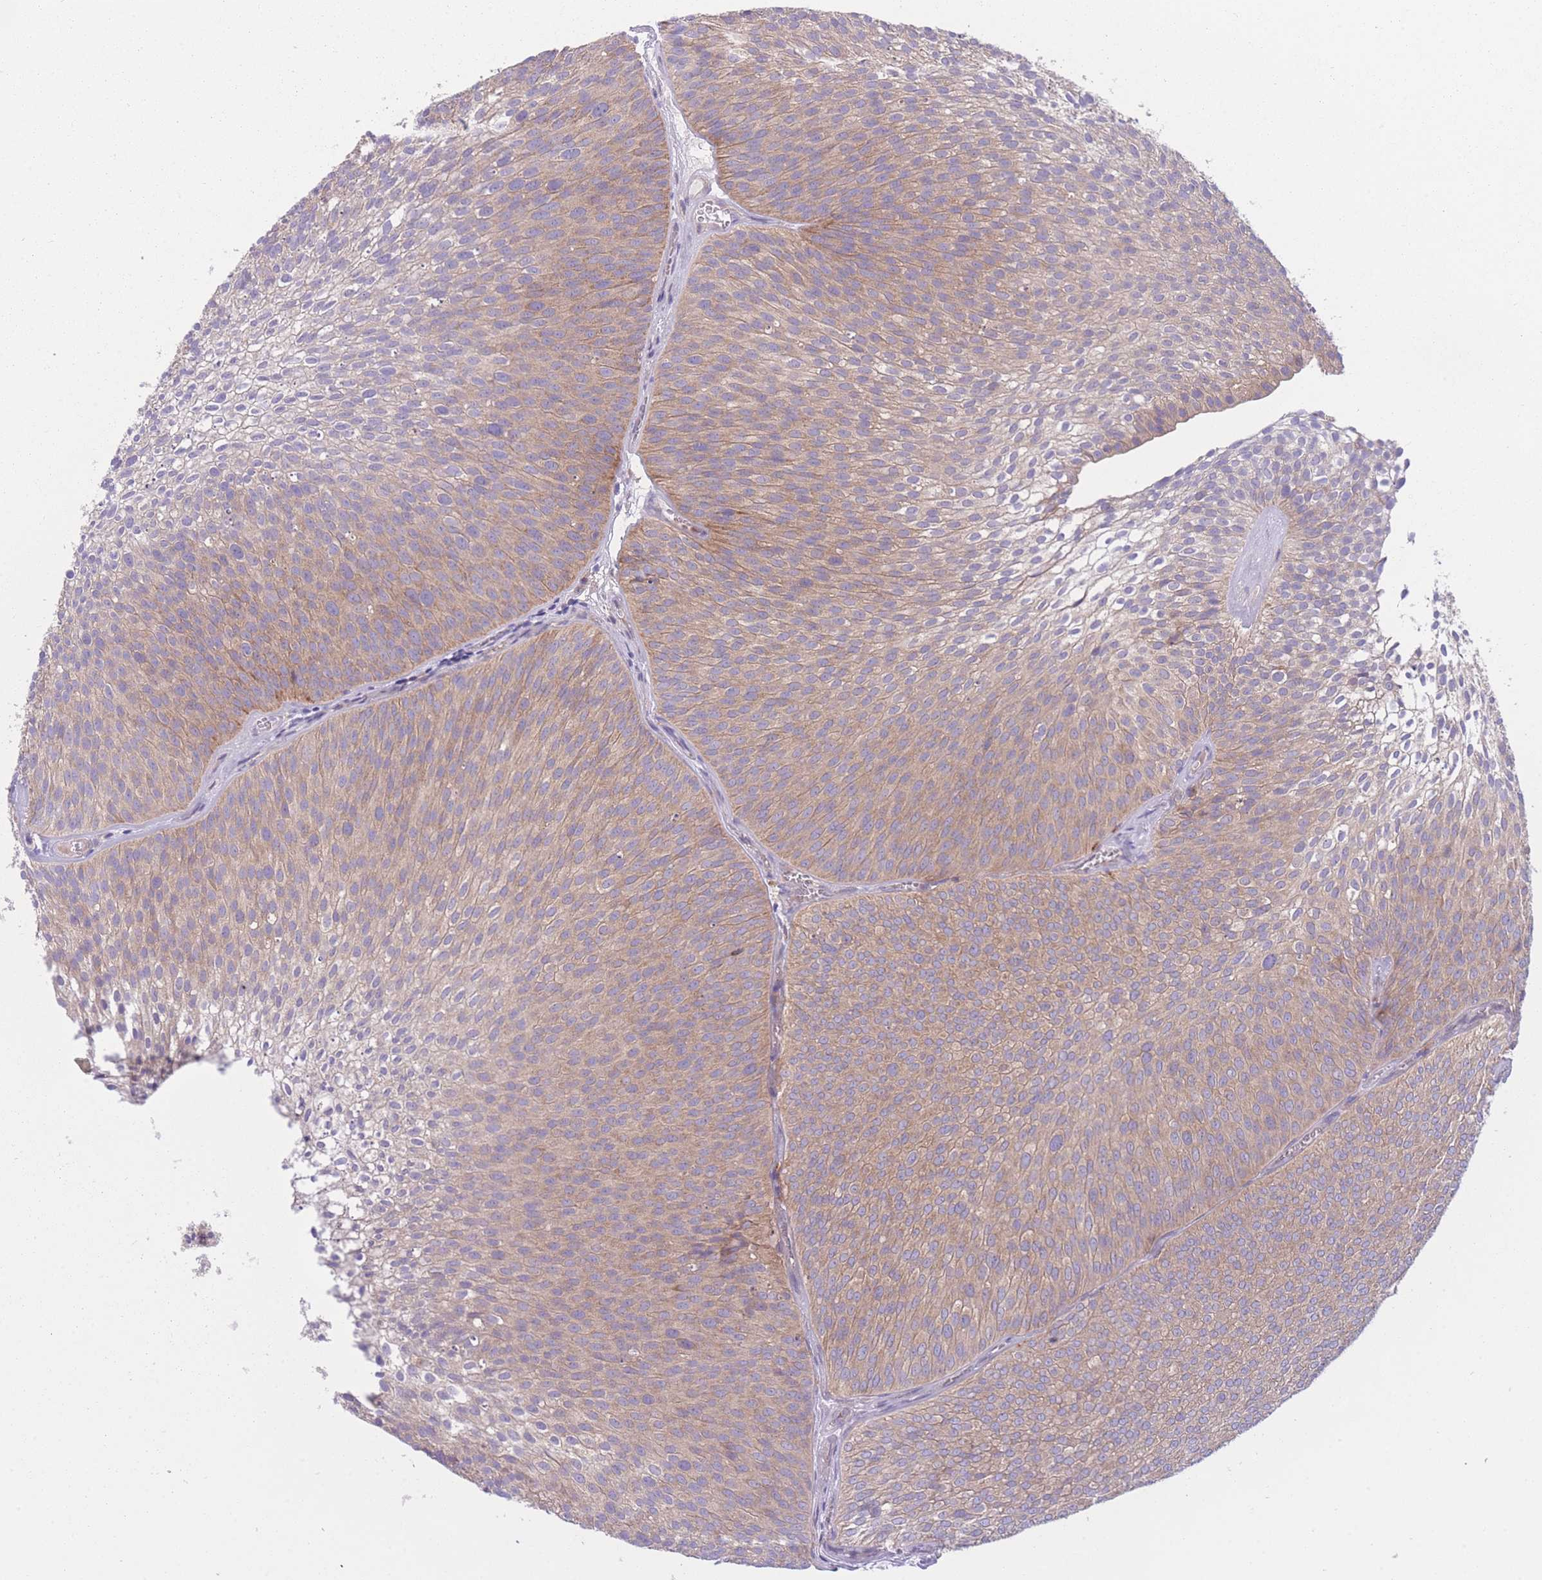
{"staining": {"intensity": "moderate", "quantity": ">75%", "location": "cytoplasmic/membranous"}, "tissue": "urothelial cancer", "cell_type": "Tumor cells", "image_type": "cancer", "snomed": [{"axis": "morphology", "description": "Urothelial carcinoma, Low grade"}, {"axis": "topography", "description": "Urinary bladder"}], "caption": "Urothelial cancer stained with IHC reveals moderate cytoplasmic/membranous staining in approximately >75% of tumor cells. The protein of interest is shown in brown color, while the nuclei are stained blue.", "gene": "CCT6B", "patient": {"sex": "male", "age": 91}}